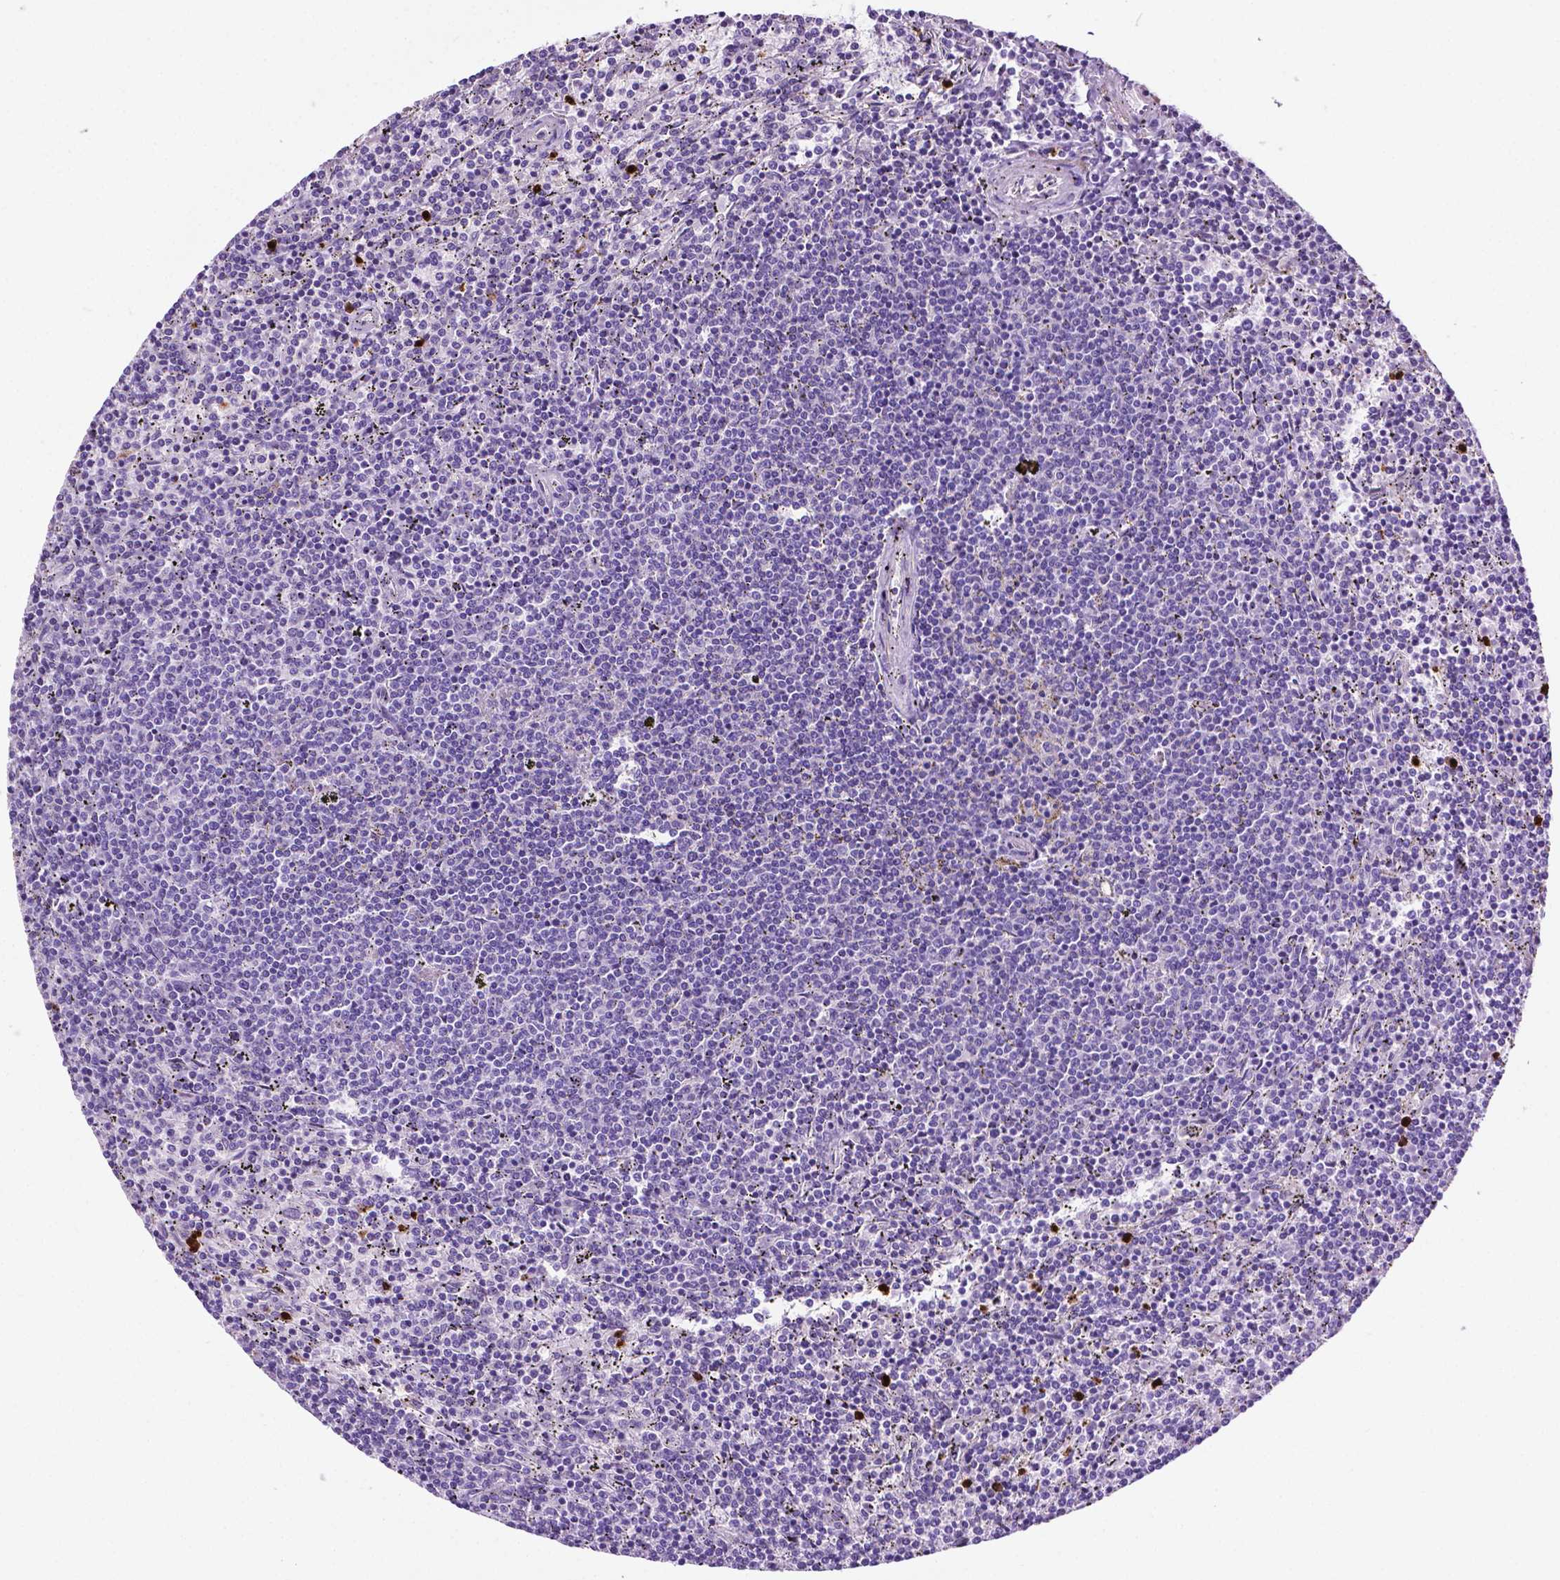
{"staining": {"intensity": "negative", "quantity": "none", "location": "none"}, "tissue": "lymphoma", "cell_type": "Tumor cells", "image_type": "cancer", "snomed": [{"axis": "morphology", "description": "Malignant lymphoma, non-Hodgkin's type, Low grade"}, {"axis": "topography", "description": "Spleen"}], "caption": "Low-grade malignant lymphoma, non-Hodgkin's type was stained to show a protein in brown. There is no significant positivity in tumor cells. (DAB (3,3'-diaminobenzidine) IHC visualized using brightfield microscopy, high magnification).", "gene": "MMP27", "patient": {"sex": "female", "age": 50}}